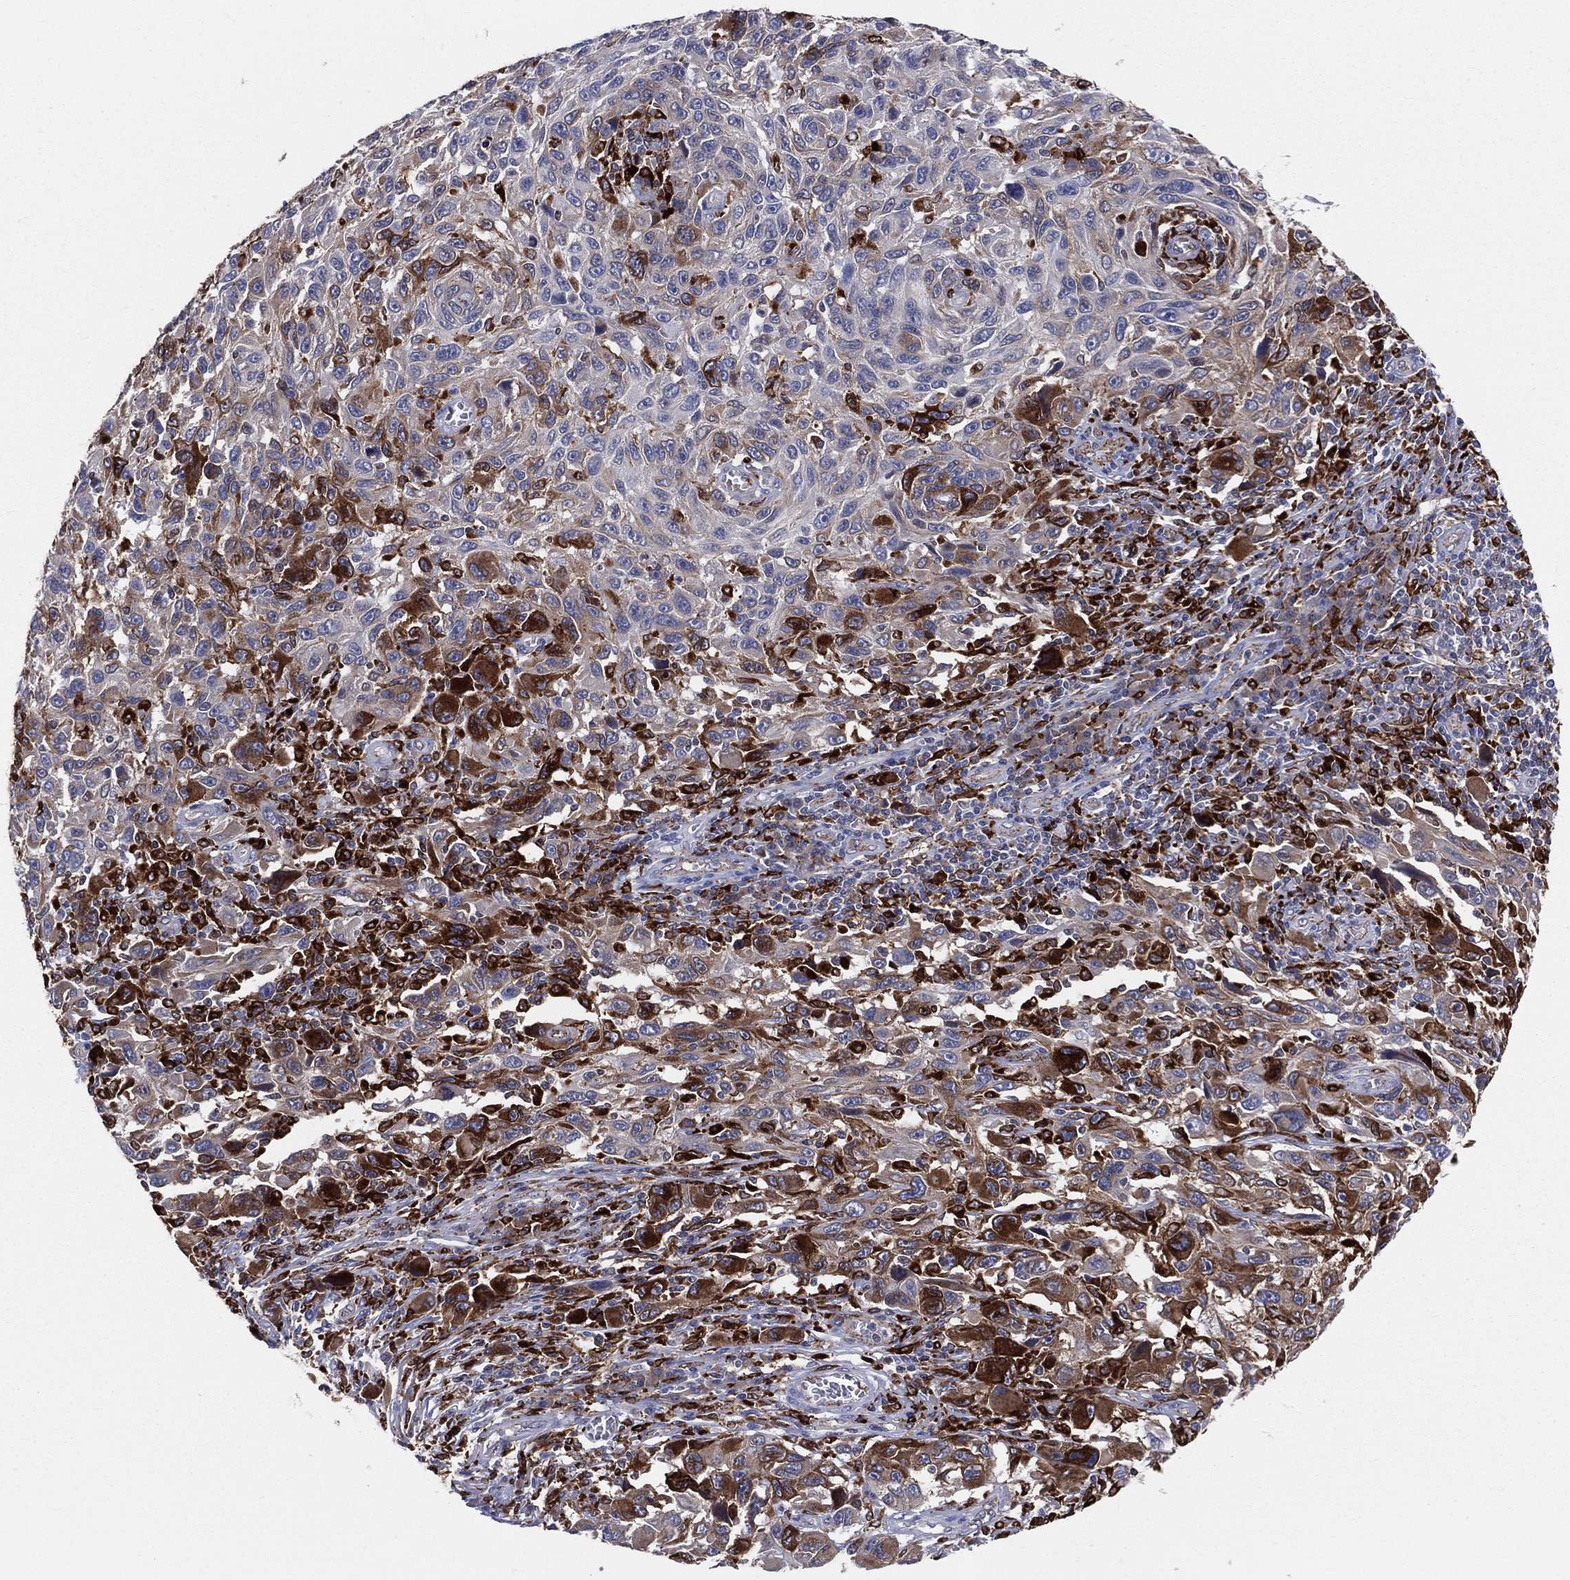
{"staining": {"intensity": "strong", "quantity": "25%-75%", "location": "cytoplasmic/membranous"}, "tissue": "melanoma", "cell_type": "Tumor cells", "image_type": "cancer", "snomed": [{"axis": "morphology", "description": "Malignant melanoma, NOS"}, {"axis": "topography", "description": "Skin"}], "caption": "A brown stain labels strong cytoplasmic/membranous staining of a protein in human malignant melanoma tumor cells. (Brightfield microscopy of DAB IHC at high magnification).", "gene": "CD74", "patient": {"sex": "male", "age": 53}}